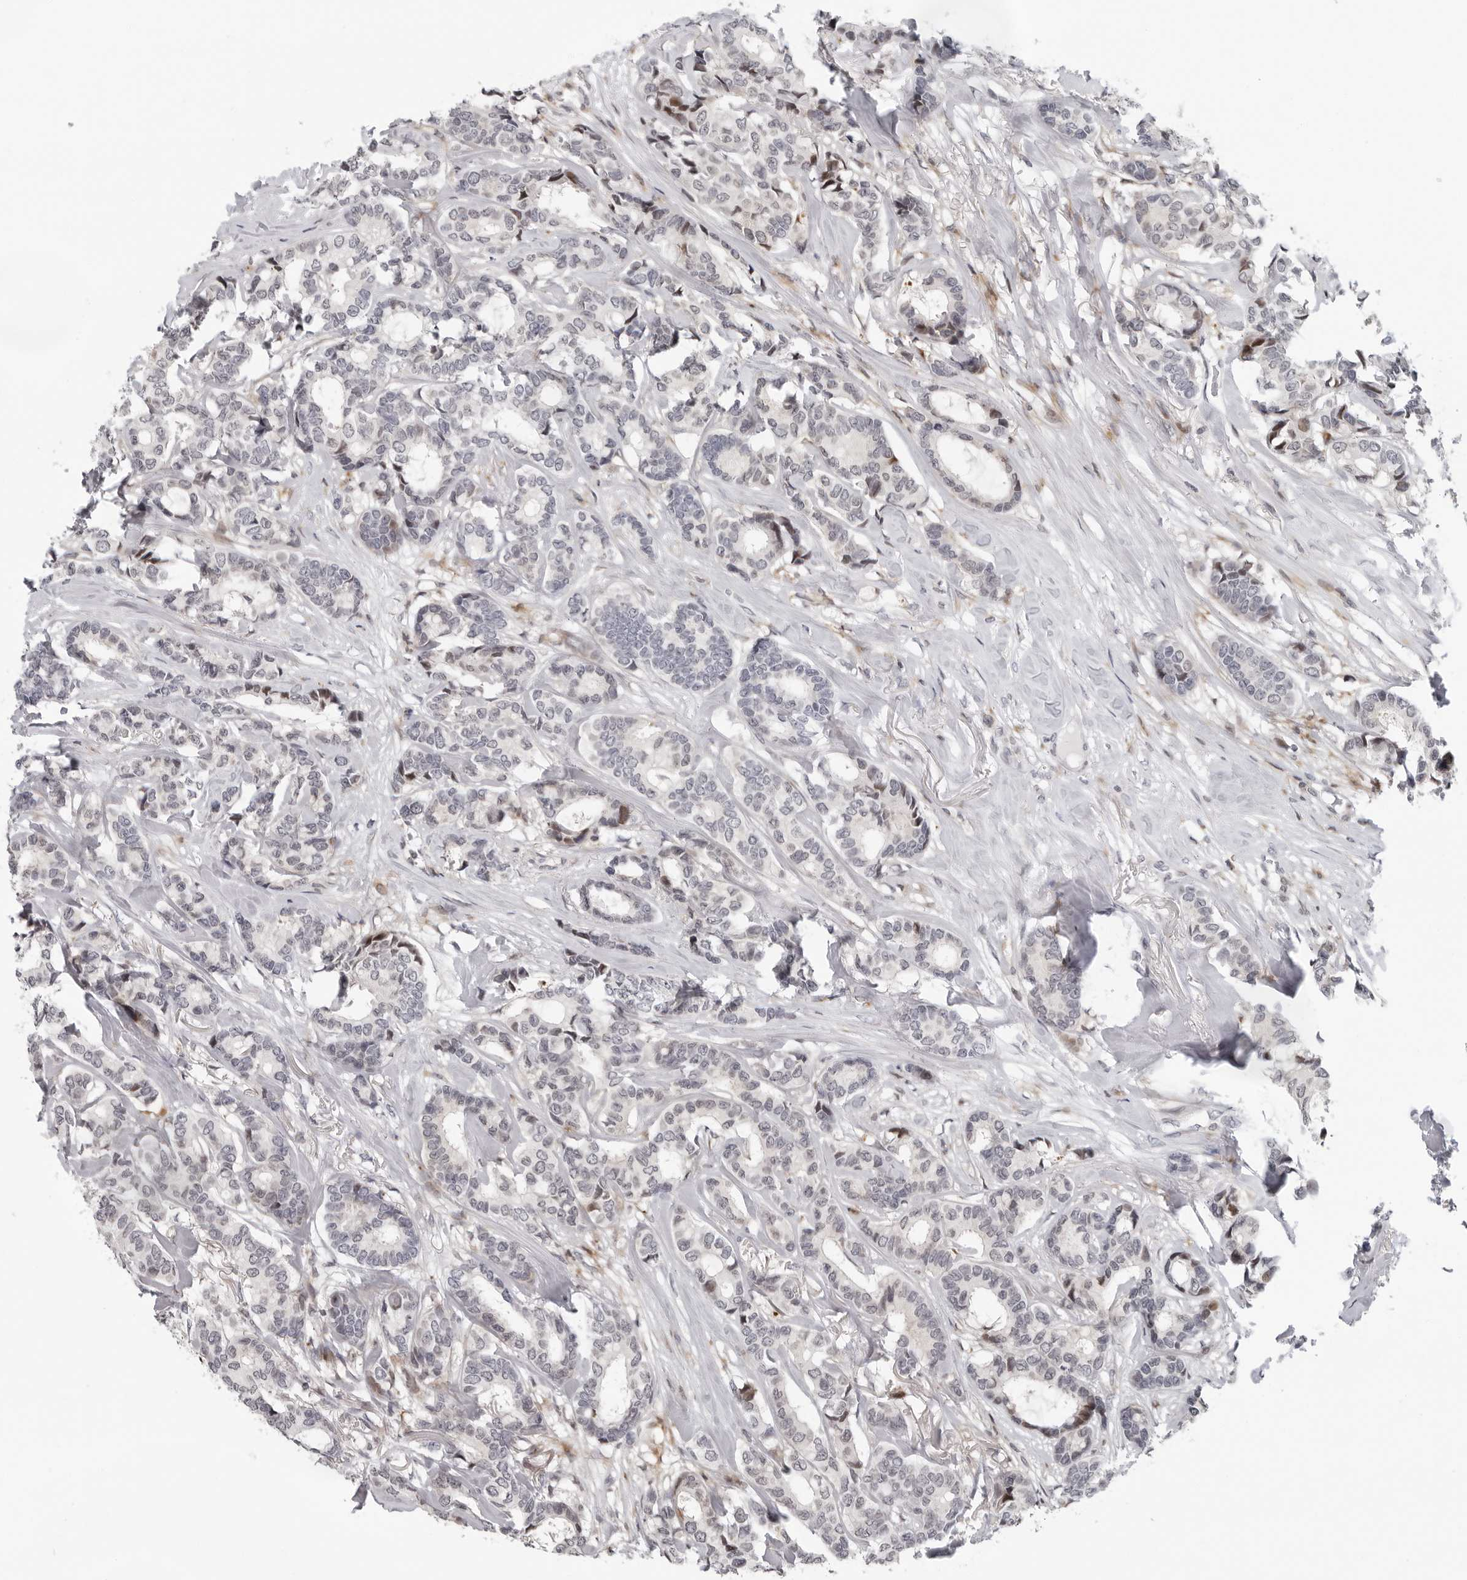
{"staining": {"intensity": "negative", "quantity": "none", "location": "none"}, "tissue": "breast cancer", "cell_type": "Tumor cells", "image_type": "cancer", "snomed": [{"axis": "morphology", "description": "Duct carcinoma"}, {"axis": "topography", "description": "Breast"}], "caption": "Tumor cells show no significant protein expression in invasive ductal carcinoma (breast). The staining is performed using DAB brown chromogen with nuclei counter-stained in using hematoxylin.", "gene": "PIP4K2C", "patient": {"sex": "female", "age": 87}}